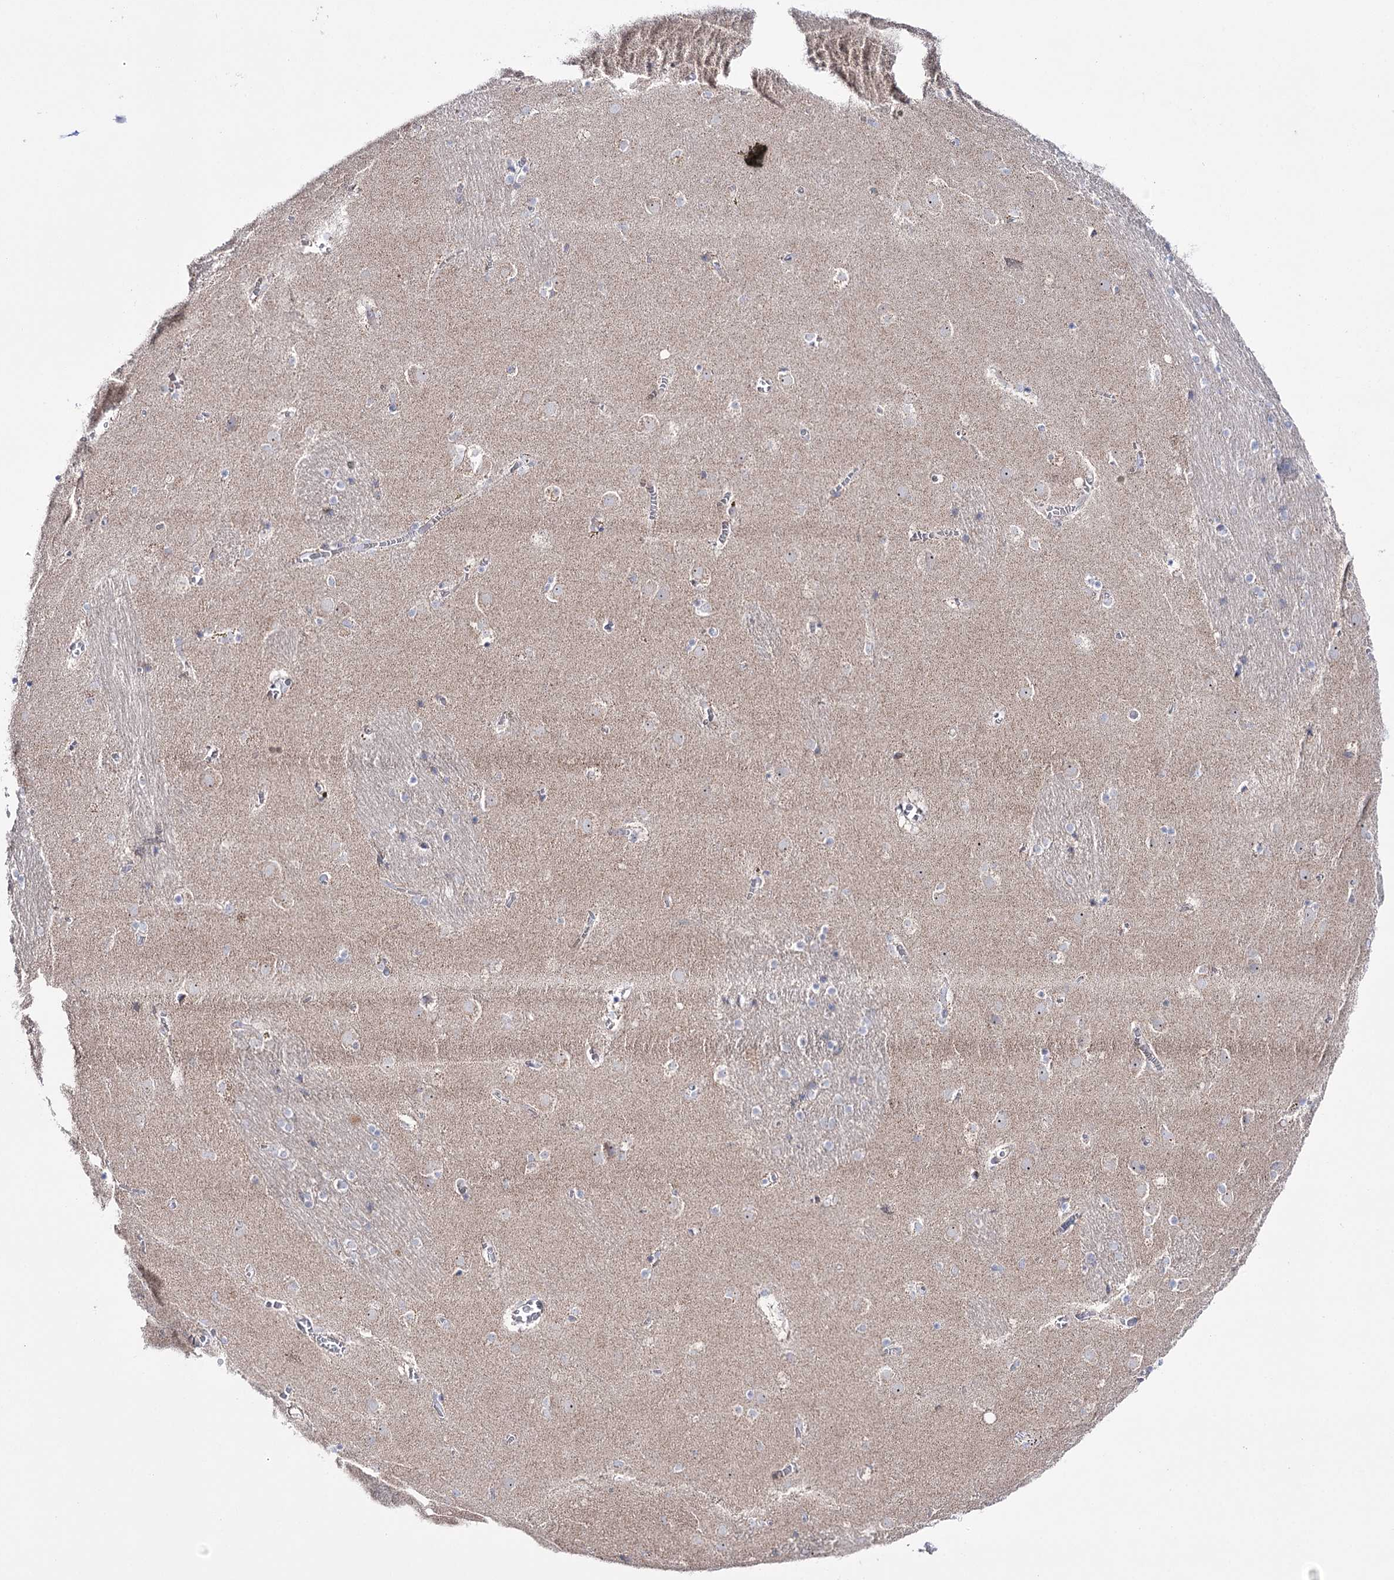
{"staining": {"intensity": "negative", "quantity": "none", "location": "none"}, "tissue": "caudate", "cell_type": "Glial cells", "image_type": "normal", "snomed": [{"axis": "morphology", "description": "Normal tissue, NOS"}, {"axis": "topography", "description": "Lateral ventricle wall"}], "caption": "High magnification brightfield microscopy of unremarkable caudate stained with DAB (3,3'-diaminobenzidine) (brown) and counterstained with hematoxylin (blue): glial cells show no significant staining.", "gene": "METTL5", "patient": {"sex": "male", "age": 70}}